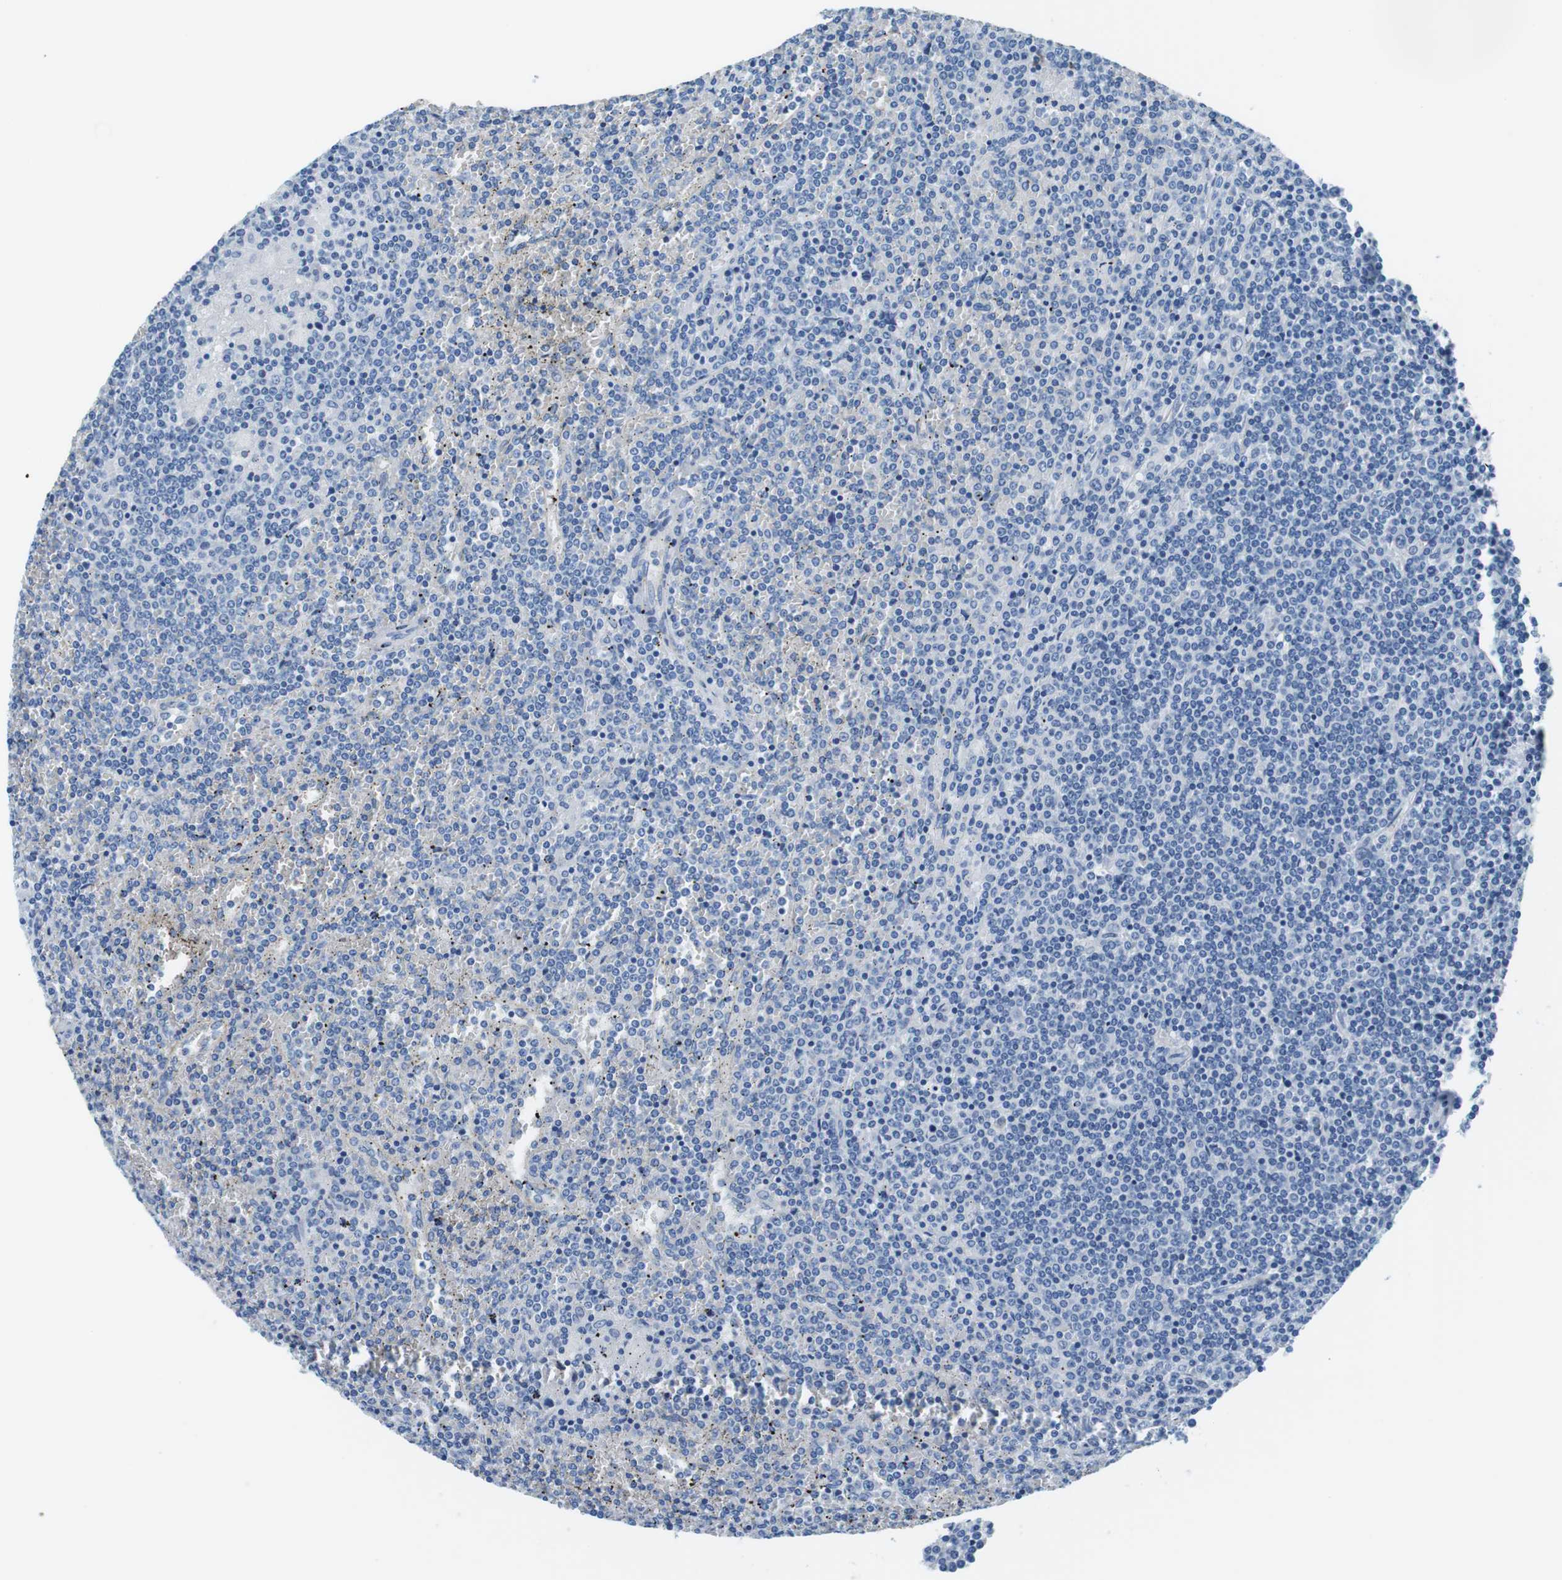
{"staining": {"intensity": "negative", "quantity": "none", "location": "none"}, "tissue": "lymphoma", "cell_type": "Tumor cells", "image_type": "cancer", "snomed": [{"axis": "morphology", "description": "Malignant lymphoma, non-Hodgkin's type, Low grade"}, {"axis": "topography", "description": "Spleen"}], "caption": "DAB immunohistochemical staining of human lymphoma demonstrates no significant expression in tumor cells.", "gene": "SLC6A6", "patient": {"sex": "female", "age": 19}}